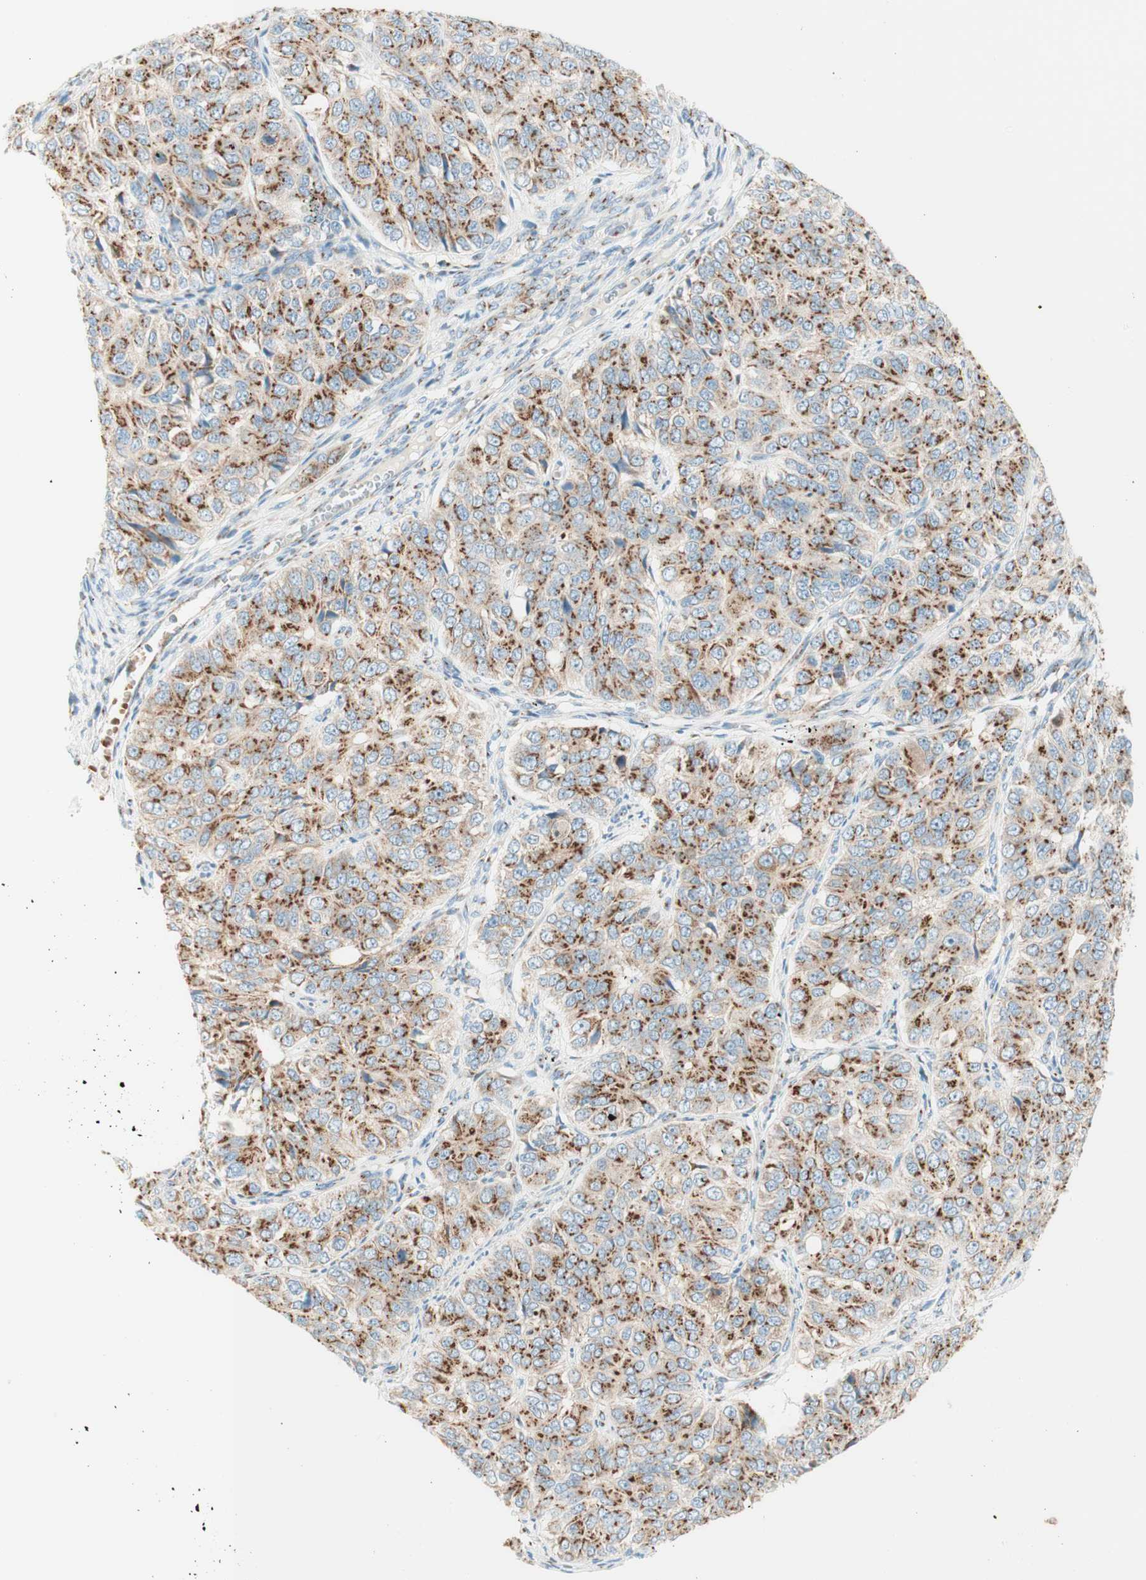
{"staining": {"intensity": "strong", "quantity": ">75%", "location": "cytoplasmic/membranous"}, "tissue": "ovarian cancer", "cell_type": "Tumor cells", "image_type": "cancer", "snomed": [{"axis": "morphology", "description": "Carcinoma, endometroid"}, {"axis": "topography", "description": "Ovary"}], "caption": "Immunohistochemical staining of ovarian endometroid carcinoma displays high levels of strong cytoplasmic/membranous protein expression in about >75% of tumor cells.", "gene": "GOLGB1", "patient": {"sex": "female", "age": 51}}